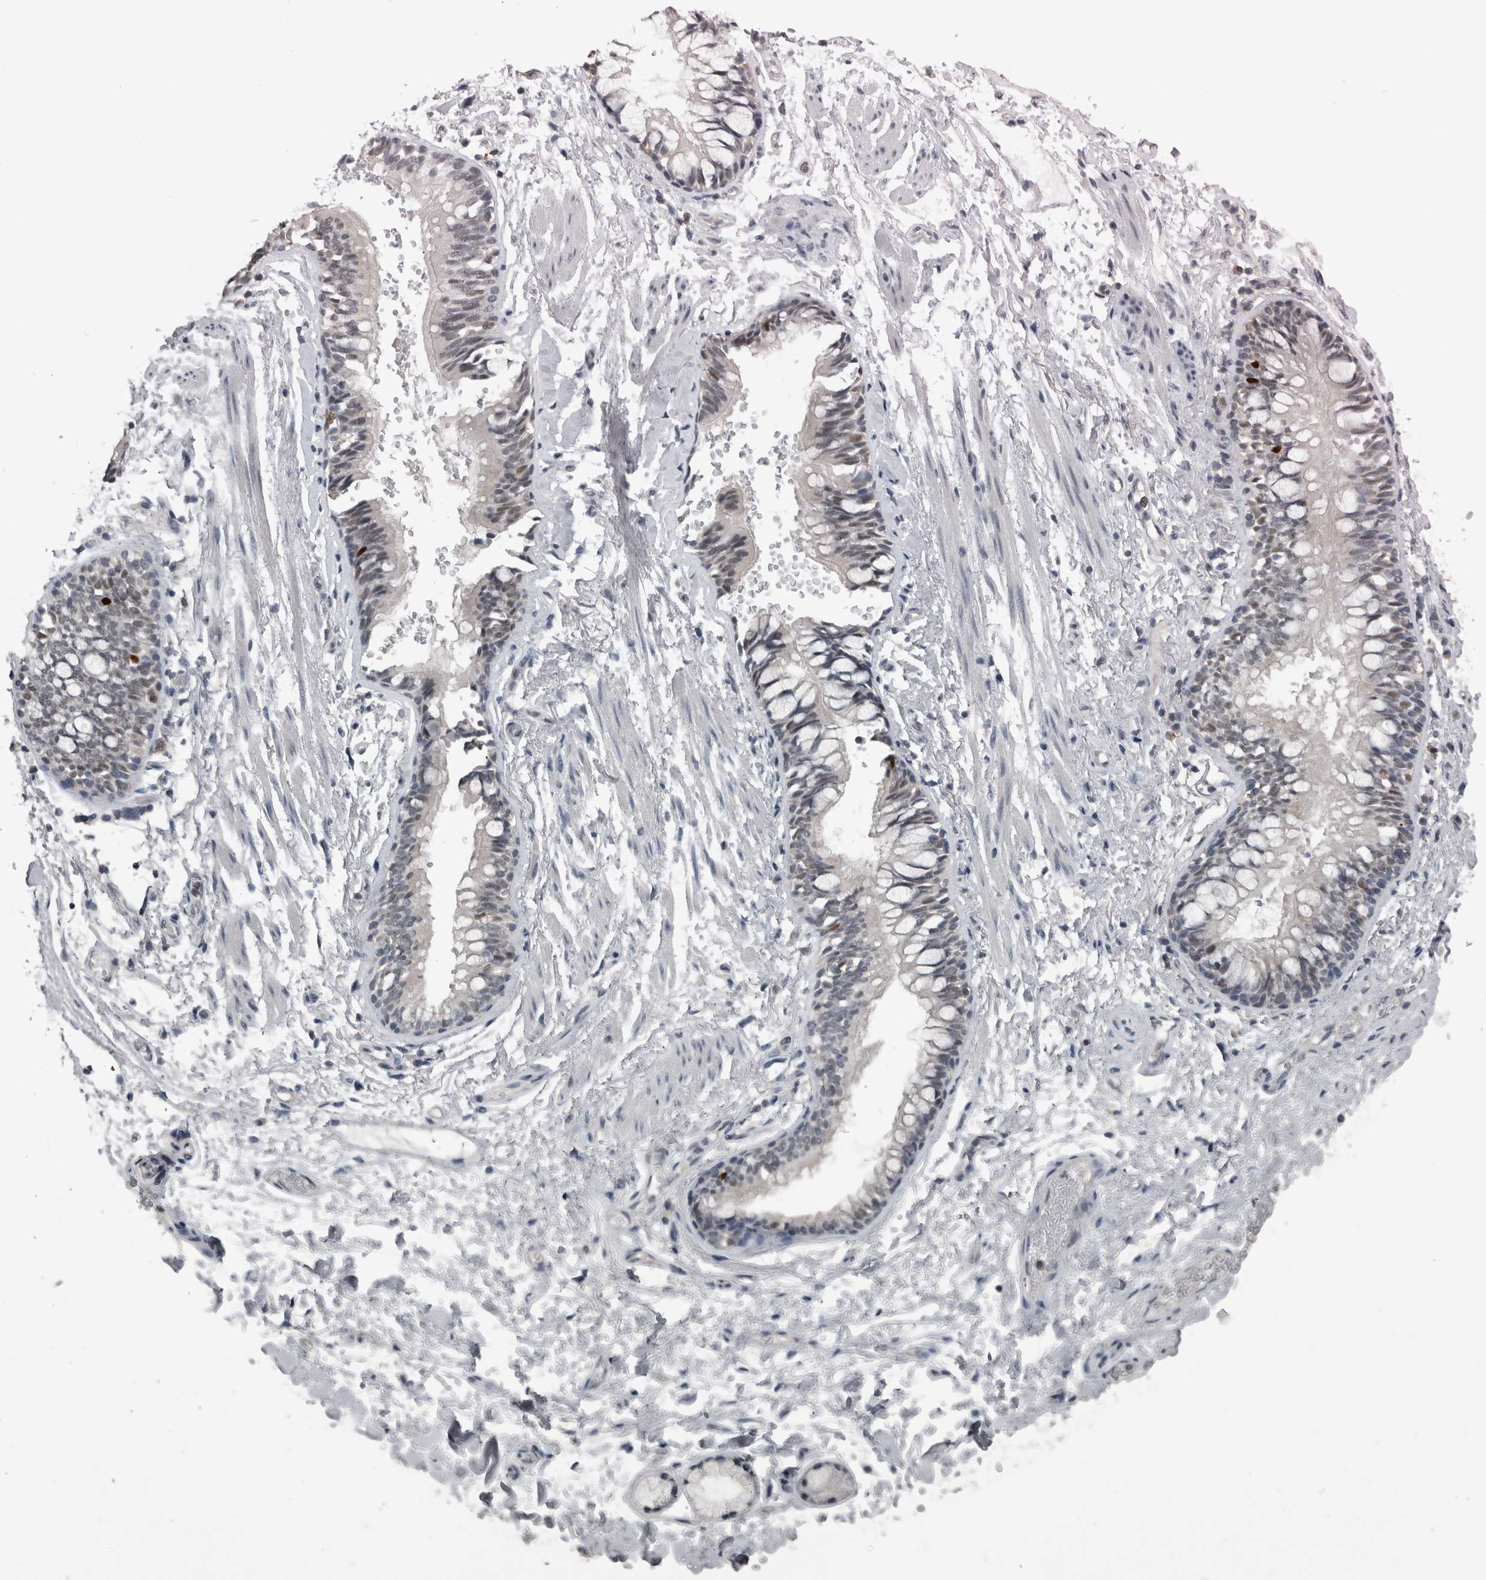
{"staining": {"intensity": "moderate", "quantity": "25%-75%", "location": "nuclear"}, "tissue": "adipose tissue", "cell_type": "Adipocytes", "image_type": "normal", "snomed": [{"axis": "morphology", "description": "Normal tissue, NOS"}, {"axis": "topography", "description": "Cartilage tissue"}, {"axis": "topography", "description": "Bronchus"}], "caption": "This is an image of immunohistochemistry staining of benign adipose tissue, which shows moderate positivity in the nuclear of adipocytes.", "gene": "ZBTB21", "patient": {"sex": "female", "age": 73}}